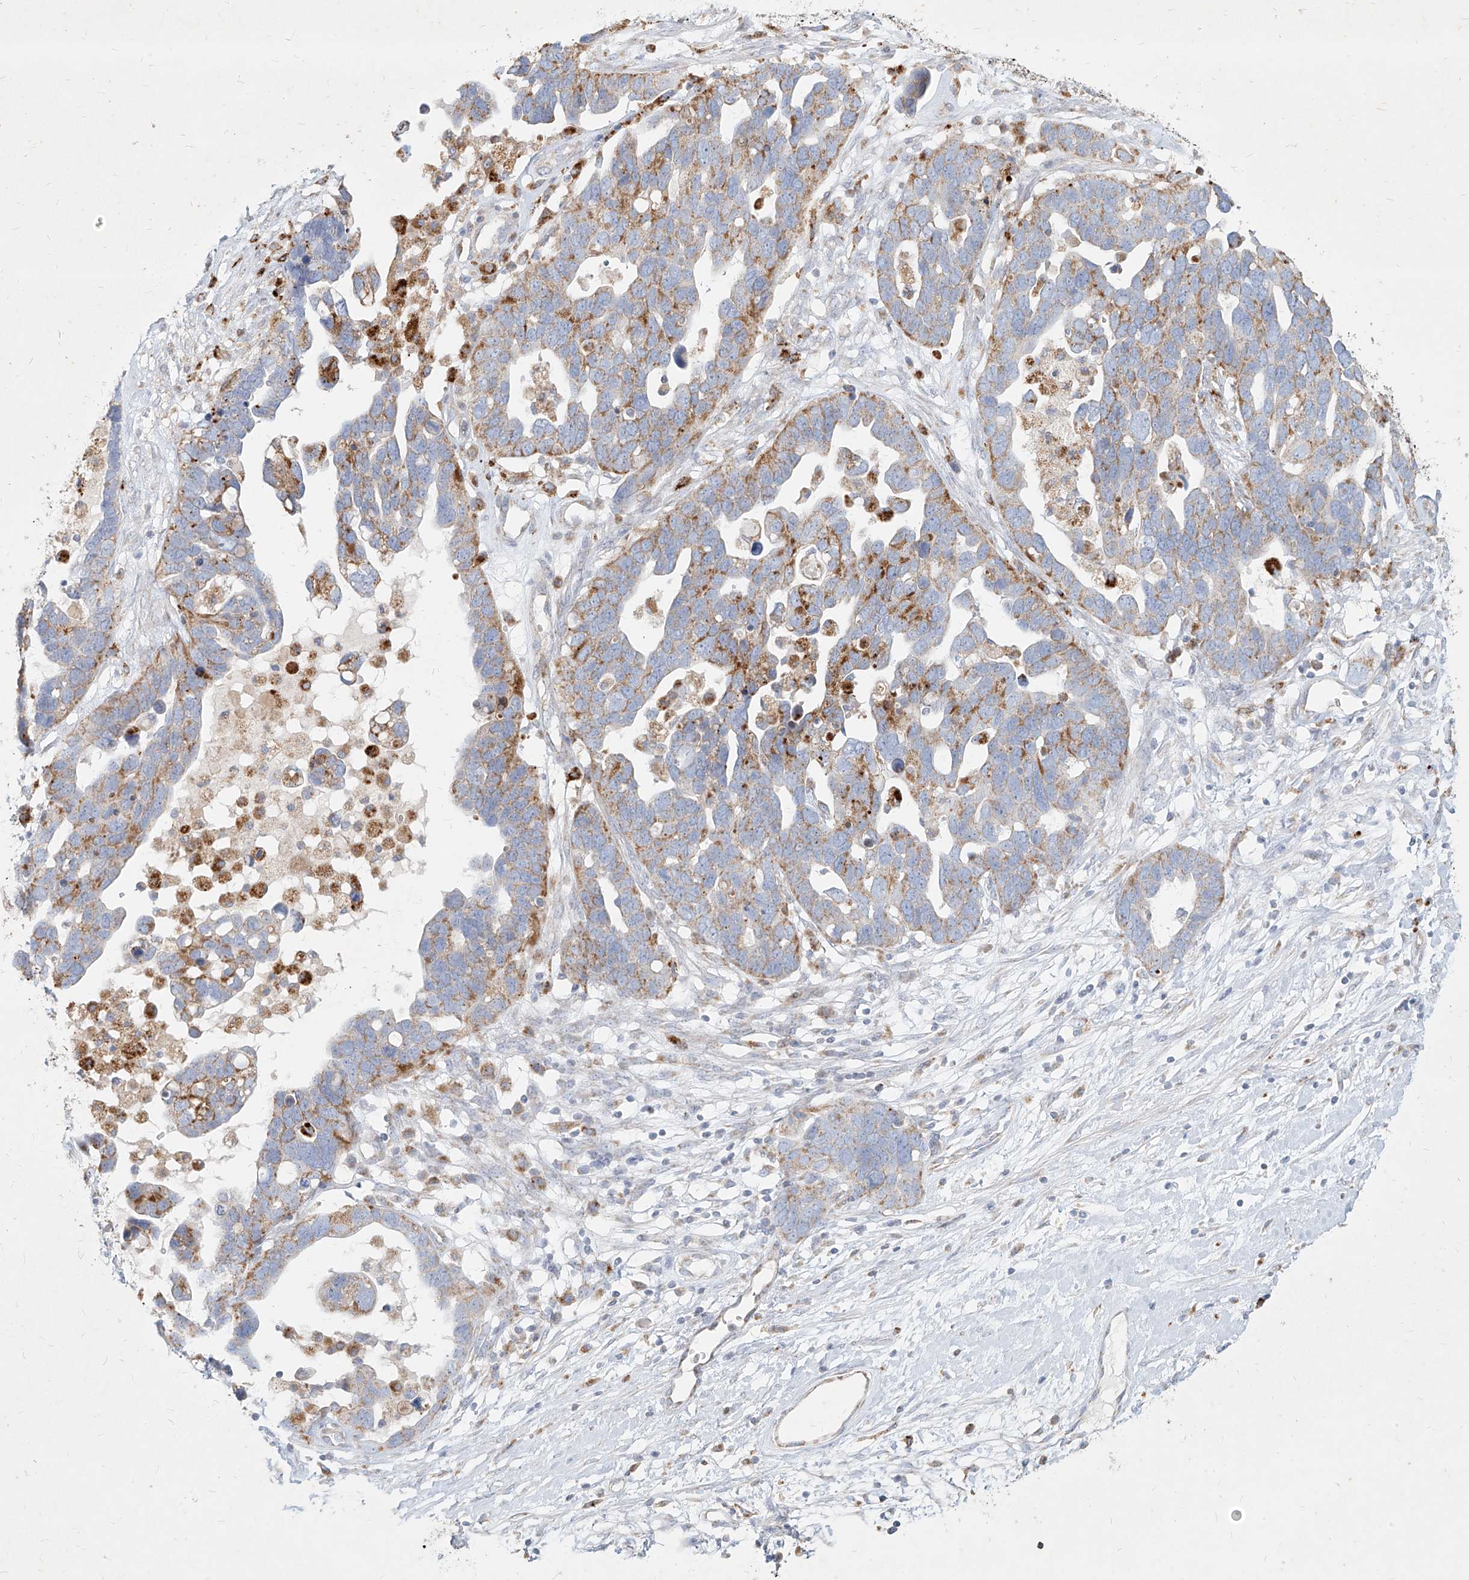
{"staining": {"intensity": "moderate", "quantity": ">75%", "location": "cytoplasmic/membranous"}, "tissue": "ovarian cancer", "cell_type": "Tumor cells", "image_type": "cancer", "snomed": [{"axis": "morphology", "description": "Cystadenocarcinoma, serous, NOS"}, {"axis": "topography", "description": "Ovary"}], "caption": "A high-resolution photomicrograph shows immunohistochemistry (IHC) staining of serous cystadenocarcinoma (ovarian), which displays moderate cytoplasmic/membranous staining in about >75% of tumor cells.", "gene": "MTX2", "patient": {"sex": "female", "age": 54}}